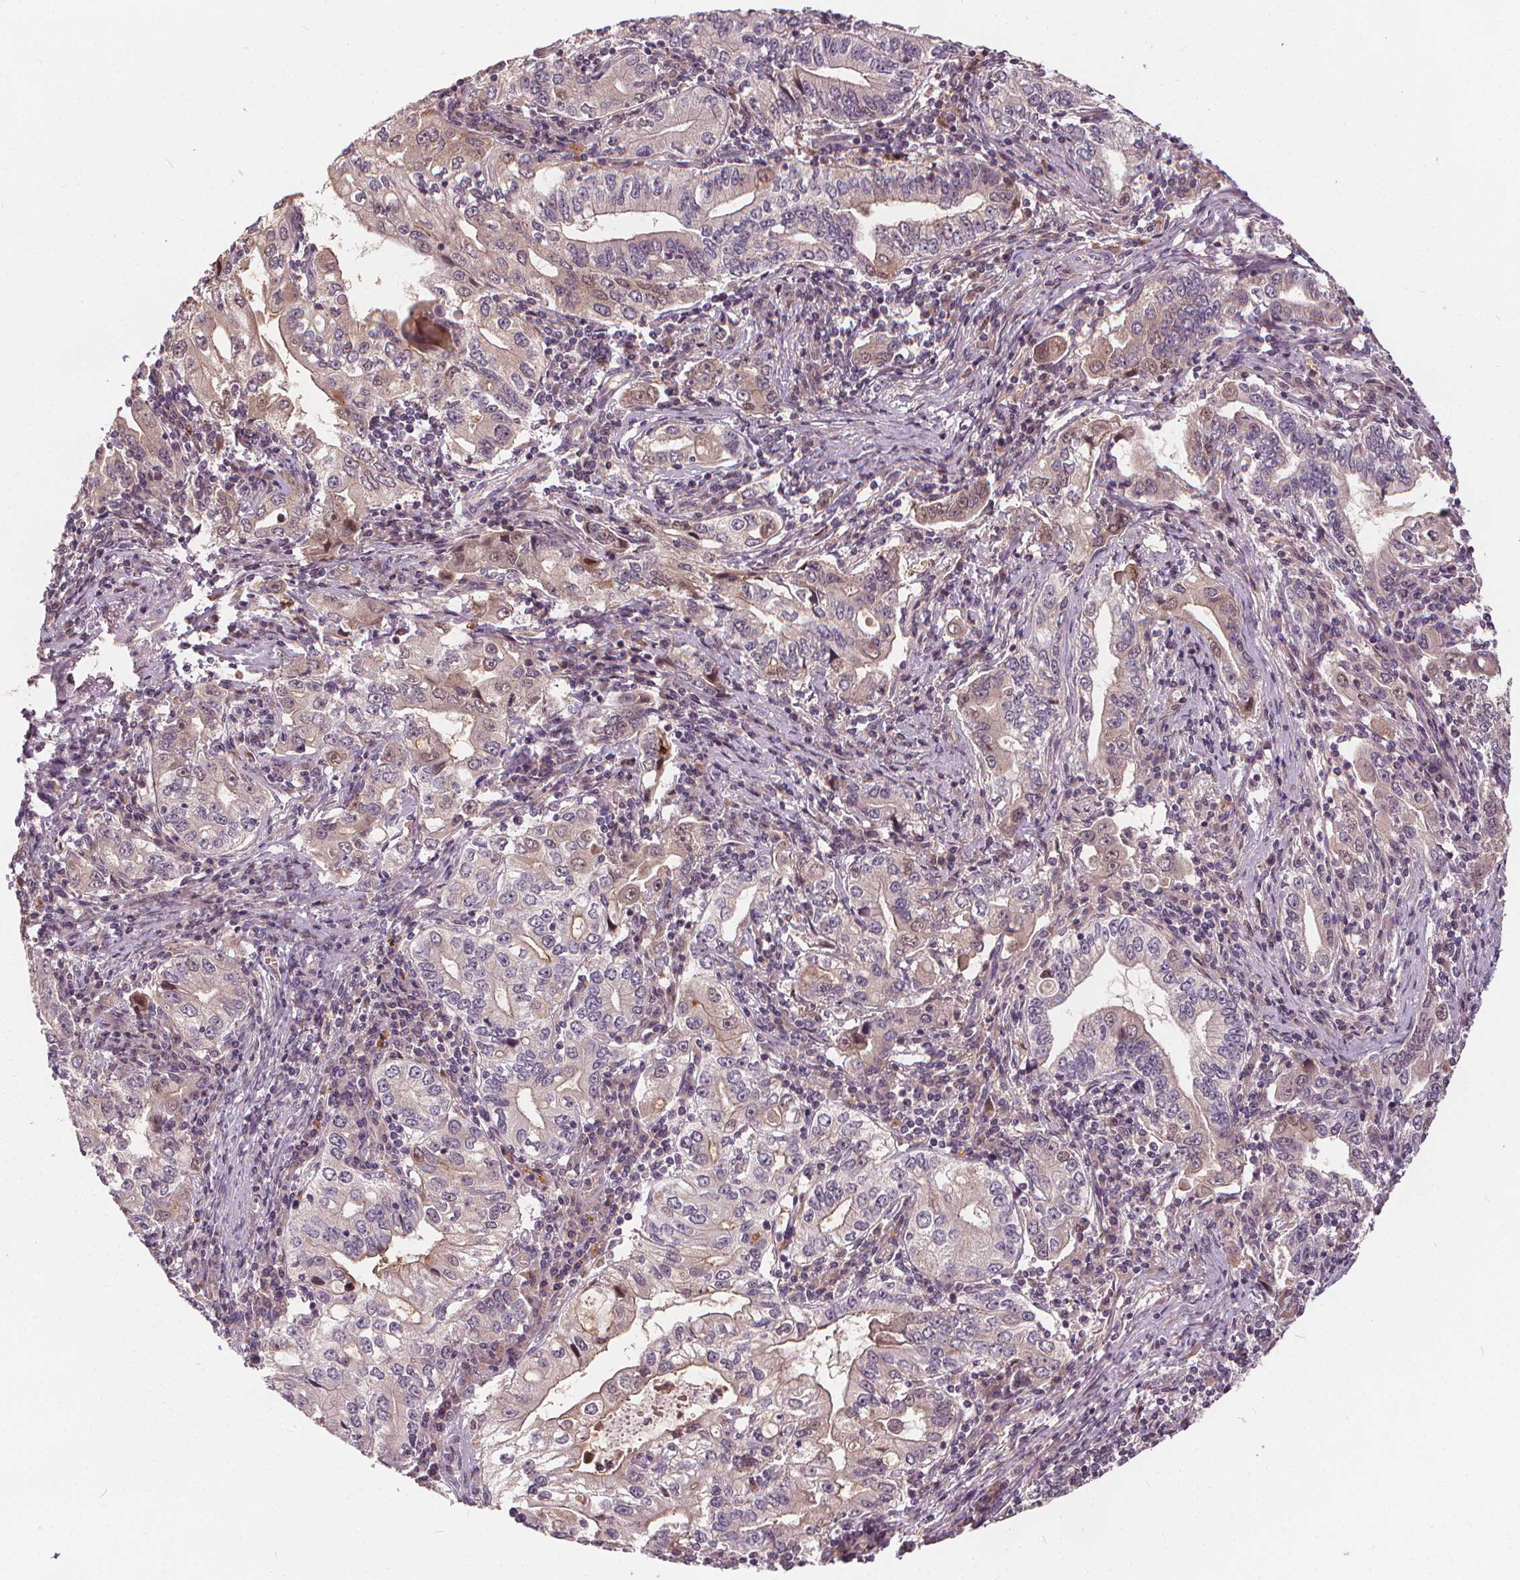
{"staining": {"intensity": "weak", "quantity": "25%-75%", "location": "cytoplasmic/membranous"}, "tissue": "stomach cancer", "cell_type": "Tumor cells", "image_type": "cancer", "snomed": [{"axis": "morphology", "description": "Adenocarcinoma, NOS"}, {"axis": "topography", "description": "Stomach, lower"}], "caption": "Protein expression analysis of human stomach cancer (adenocarcinoma) reveals weak cytoplasmic/membranous positivity in about 25%-75% of tumor cells. (IHC, brightfield microscopy, high magnification).", "gene": "IPO13", "patient": {"sex": "female", "age": 72}}